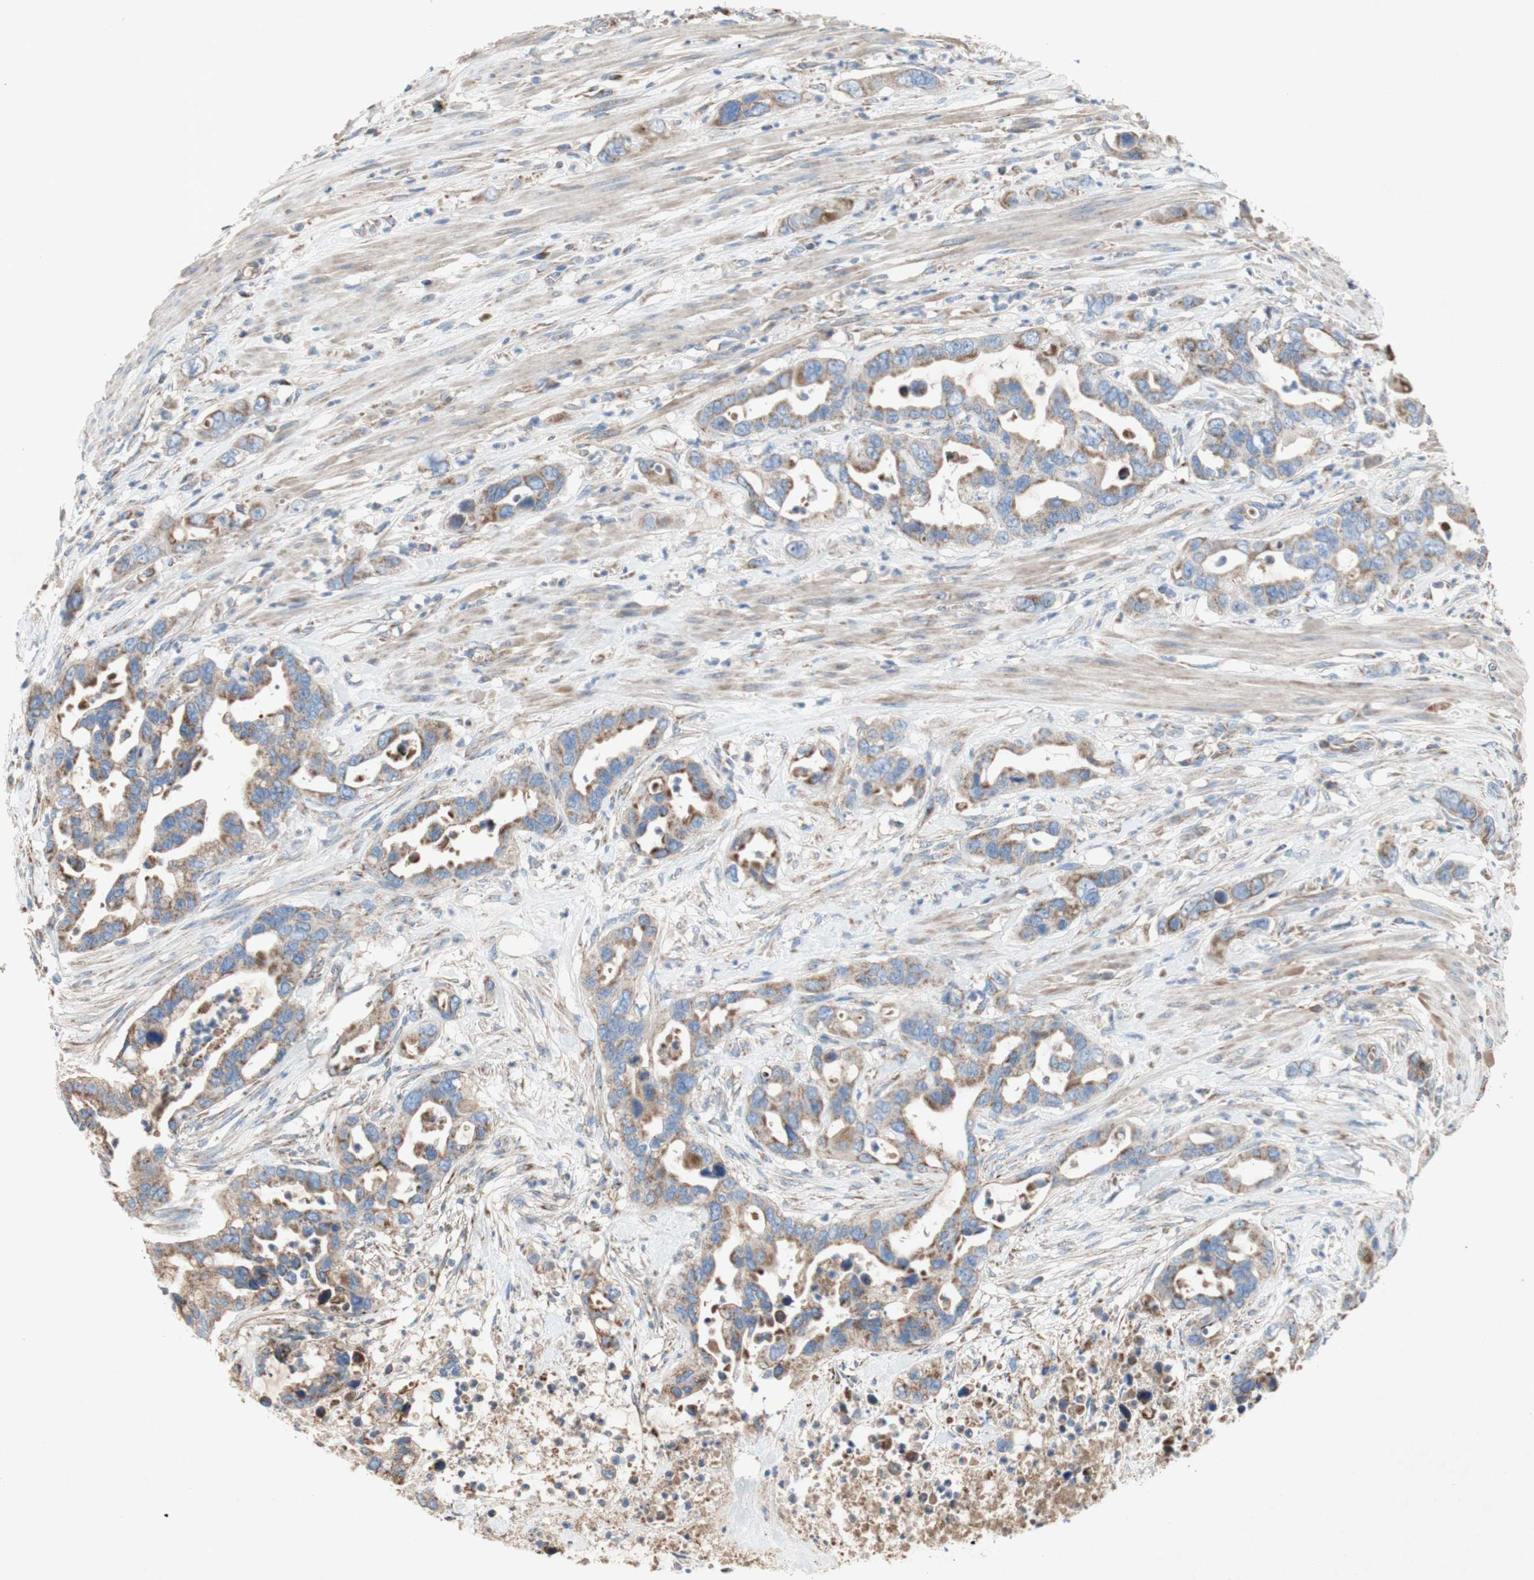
{"staining": {"intensity": "moderate", "quantity": ">75%", "location": "cytoplasmic/membranous"}, "tissue": "pancreatic cancer", "cell_type": "Tumor cells", "image_type": "cancer", "snomed": [{"axis": "morphology", "description": "Adenocarcinoma, NOS"}, {"axis": "topography", "description": "Pancreas"}], "caption": "This image demonstrates immunohistochemistry (IHC) staining of pancreatic cancer, with medium moderate cytoplasmic/membranous staining in about >75% of tumor cells.", "gene": "SDHB", "patient": {"sex": "female", "age": 71}}